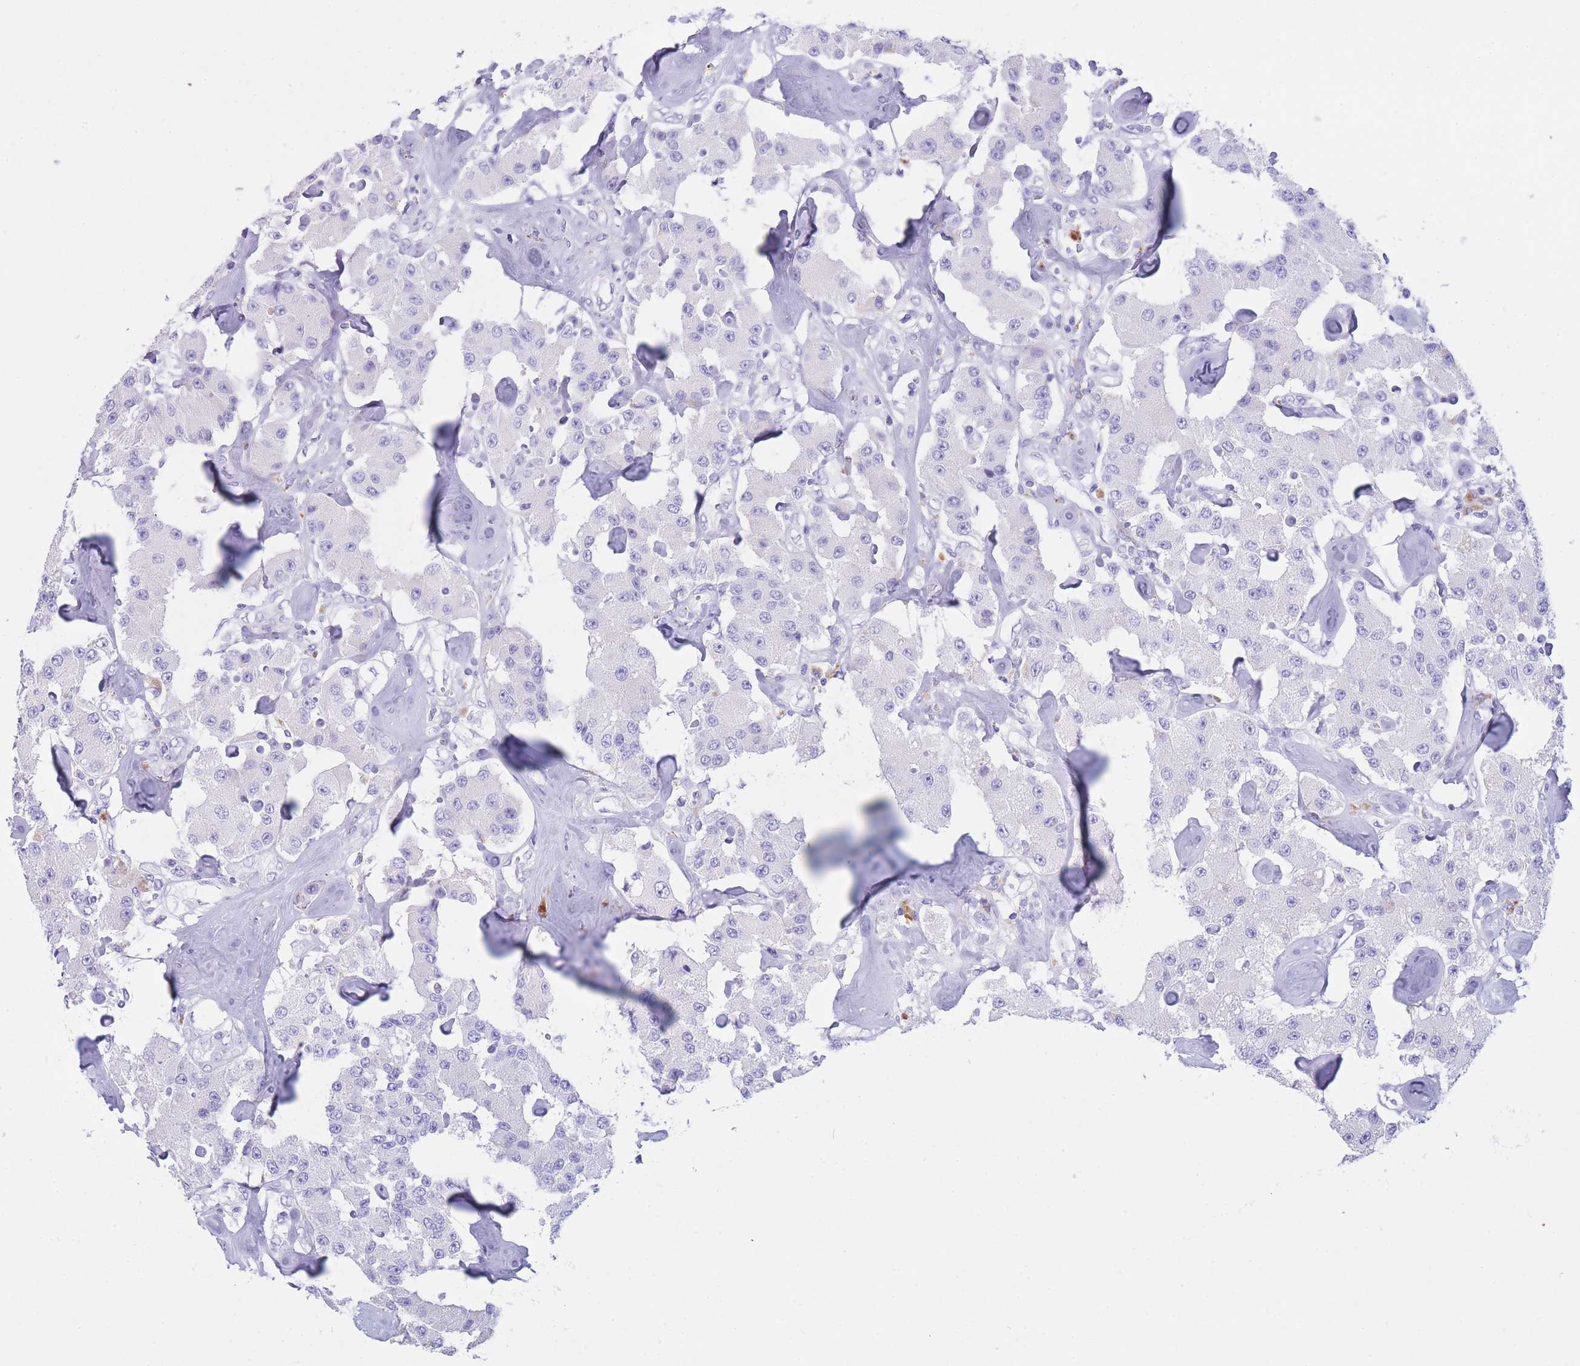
{"staining": {"intensity": "negative", "quantity": "none", "location": "none"}, "tissue": "carcinoid", "cell_type": "Tumor cells", "image_type": "cancer", "snomed": [{"axis": "morphology", "description": "Carcinoid, malignant, NOS"}, {"axis": "topography", "description": "Pancreas"}], "caption": "Immunohistochemistry histopathology image of human carcinoid (malignant) stained for a protein (brown), which exhibits no expression in tumor cells.", "gene": "PLBD1", "patient": {"sex": "male", "age": 41}}